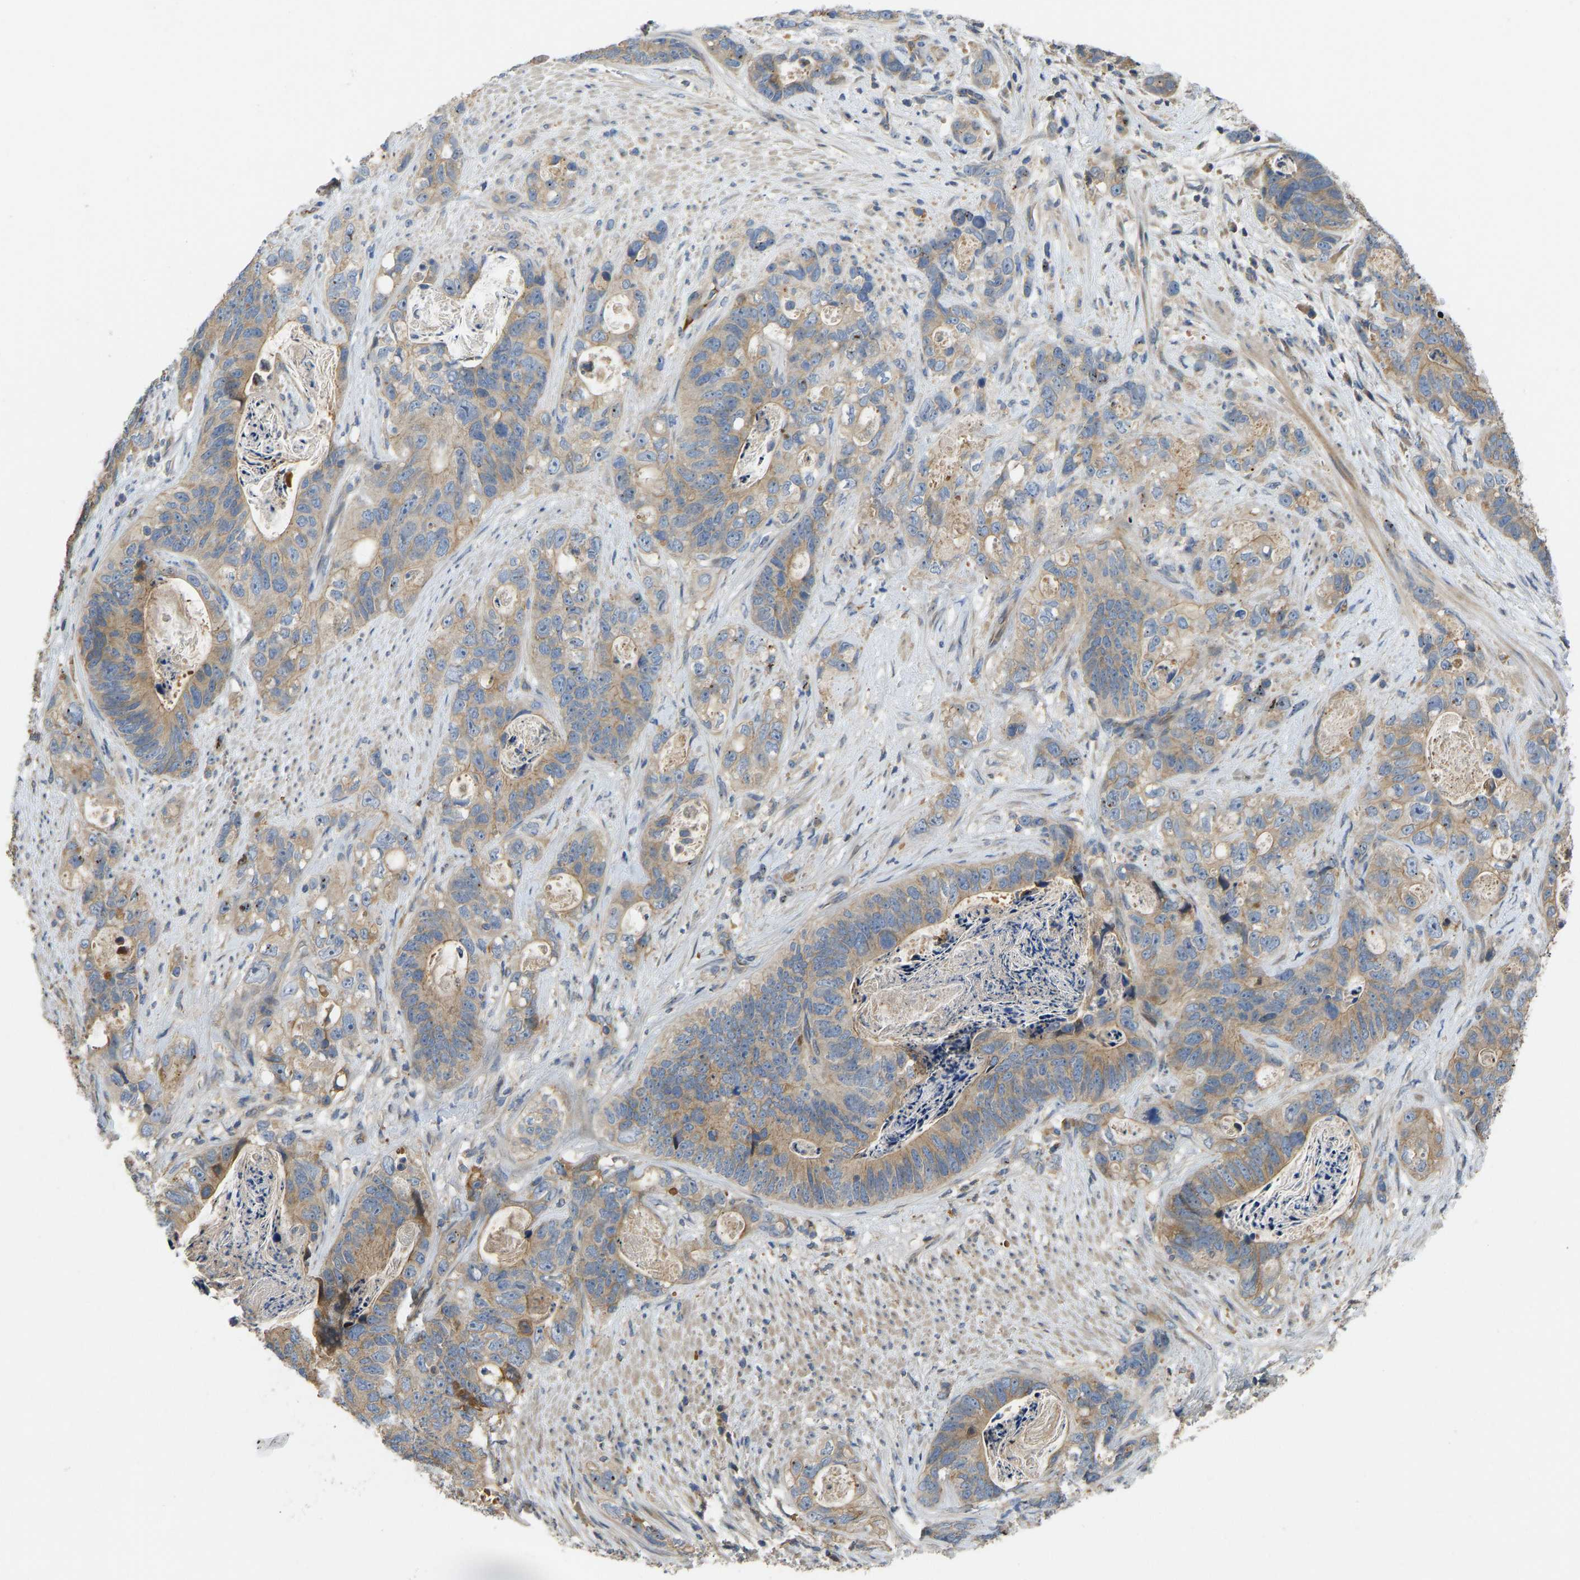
{"staining": {"intensity": "weak", "quantity": ">75%", "location": "cytoplasmic/membranous"}, "tissue": "stomach cancer", "cell_type": "Tumor cells", "image_type": "cancer", "snomed": [{"axis": "morphology", "description": "Normal tissue, NOS"}, {"axis": "morphology", "description": "Adenocarcinoma, NOS"}, {"axis": "topography", "description": "Stomach"}], "caption": "The photomicrograph exhibits staining of stomach cancer (adenocarcinoma), revealing weak cytoplasmic/membranous protein staining (brown color) within tumor cells. (IHC, brightfield microscopy, high magnification).", "gene": "VCPKMT", "patient": {"sex": "female", "age": 89}}